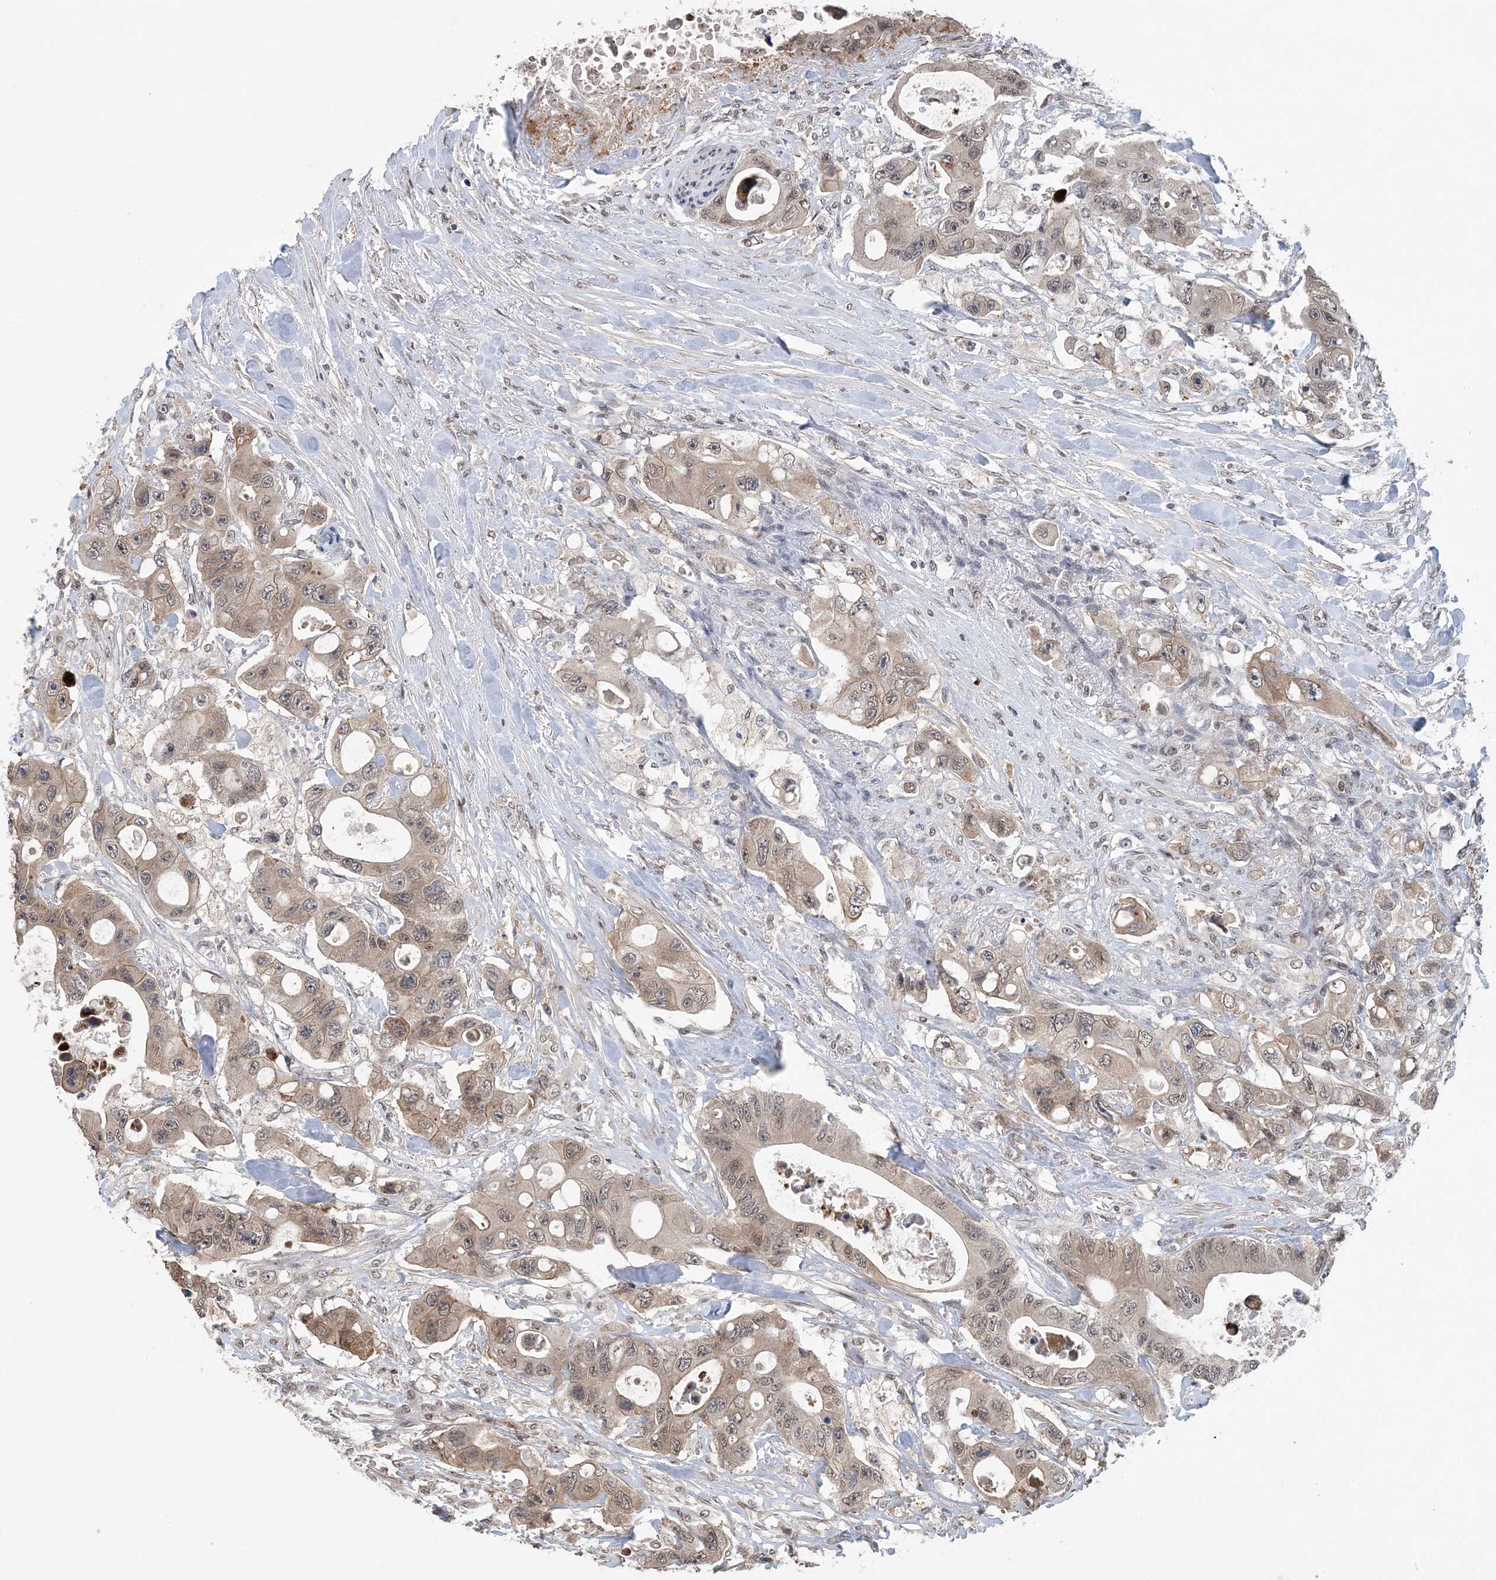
{"staining": {"intensity": "weak", "quantity": ">75%", "location": "cytoplasmic/membranous,nuclear"}, "tissue": "colorectal cancer", "cell_type": "Tumor cells", "image_type": "cancer", "snomed": [{"axis": "morphology", "description": "Adenocarcinoma, NOS"}, {"axis": "topography", "description": "Colon"}], "caption": "Immunohistochemical staining of adenocarcinoma (colorectal) demonstrates weak cytoplasmic/membranous and nuclear protein staining in approximately >75% of tumor cells.", "gene": "CCDC152", "patient": {"sex": "female", "age": 46}}